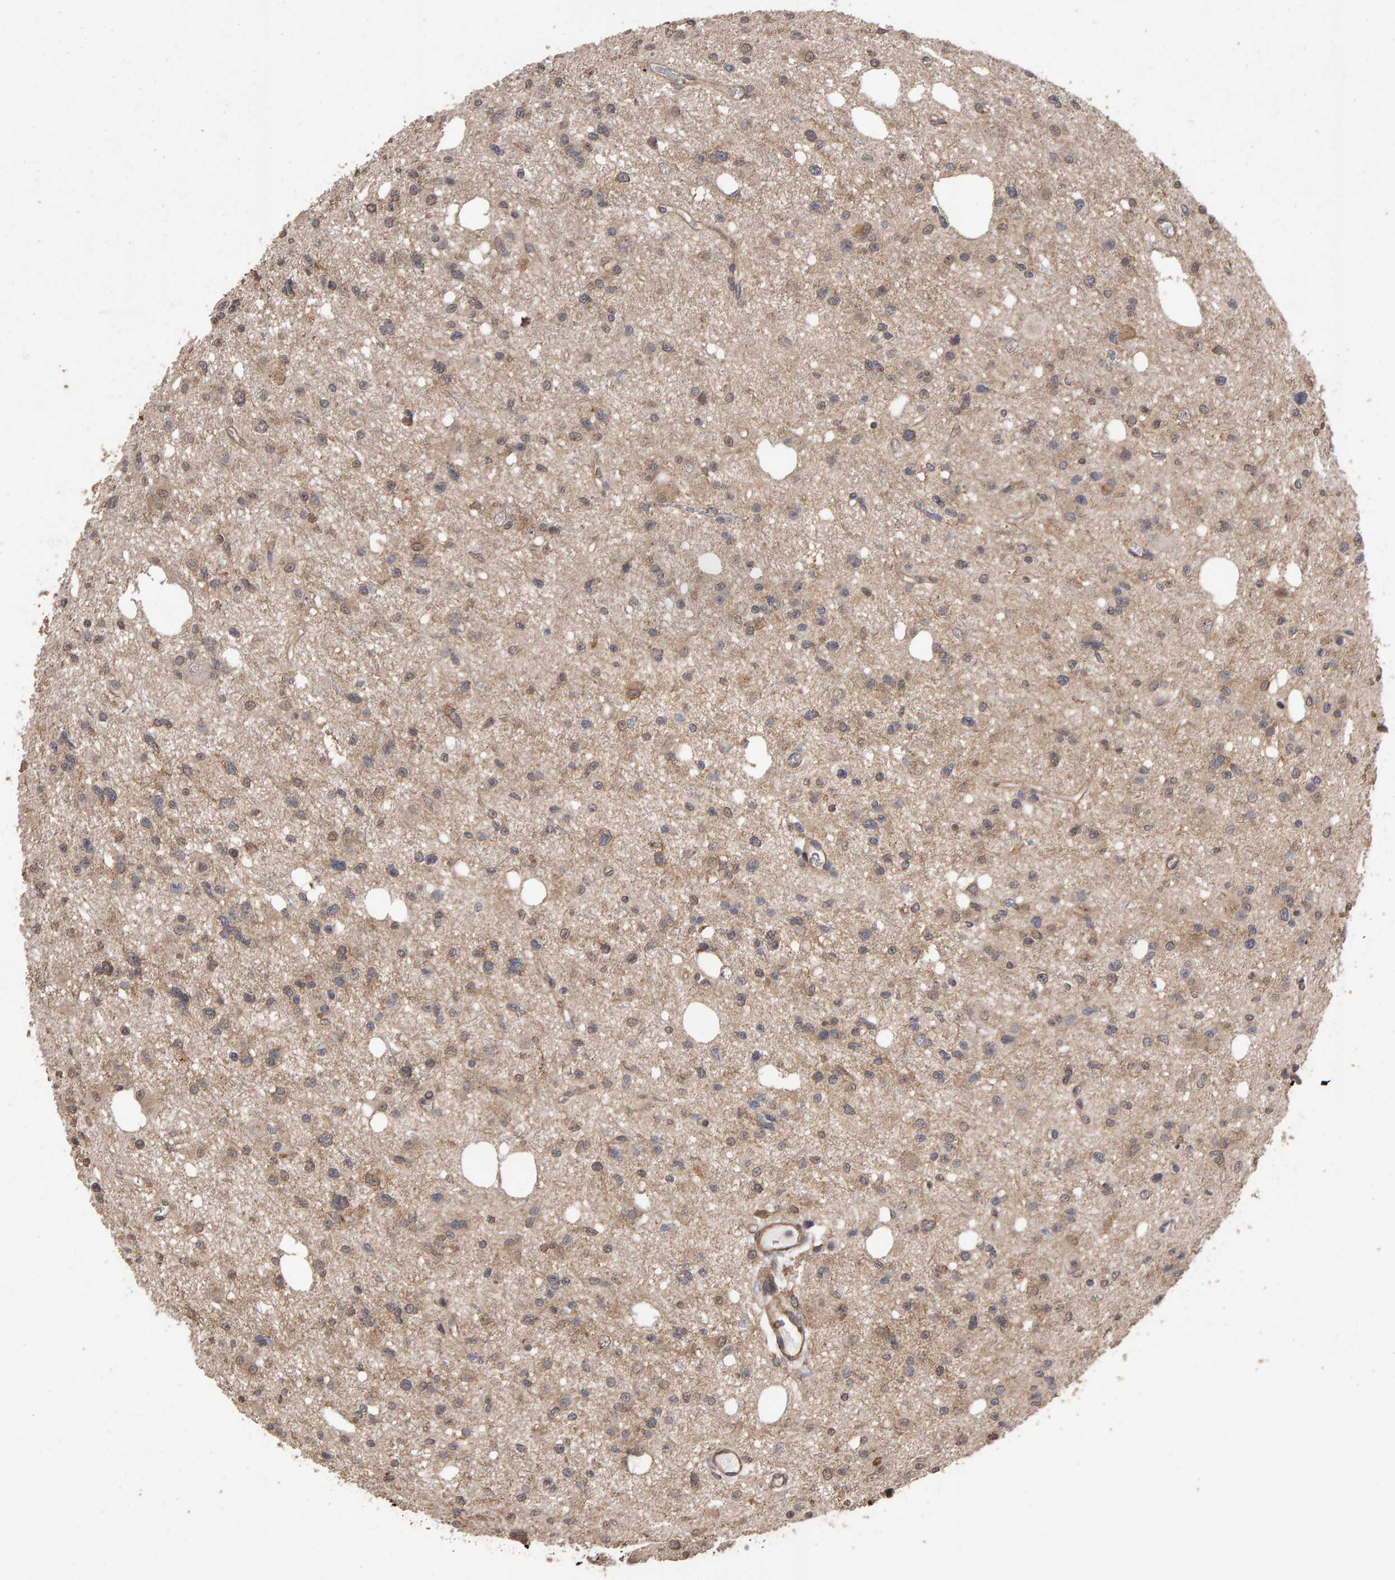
{"staining": {"intensity": "weak", "quantity": "25%-75%", "location": "cytoplasmic/membranous"}, "tissue": "glioma", "cell_type": "Tumor cells", "image_type": "cancer", "snomed": [{"axis": "morphology", "description": "Glioma, malignant, High grade"}, {"axis": "topography", "description": "Brain"}], "caption": "IHC of glioma reveals low levels of weak cytoplasmic/membranous expression in about 25%-75% of tumor cells.", "gene": "SCRIB", "patient": {"sex": "female", "age": 62}}